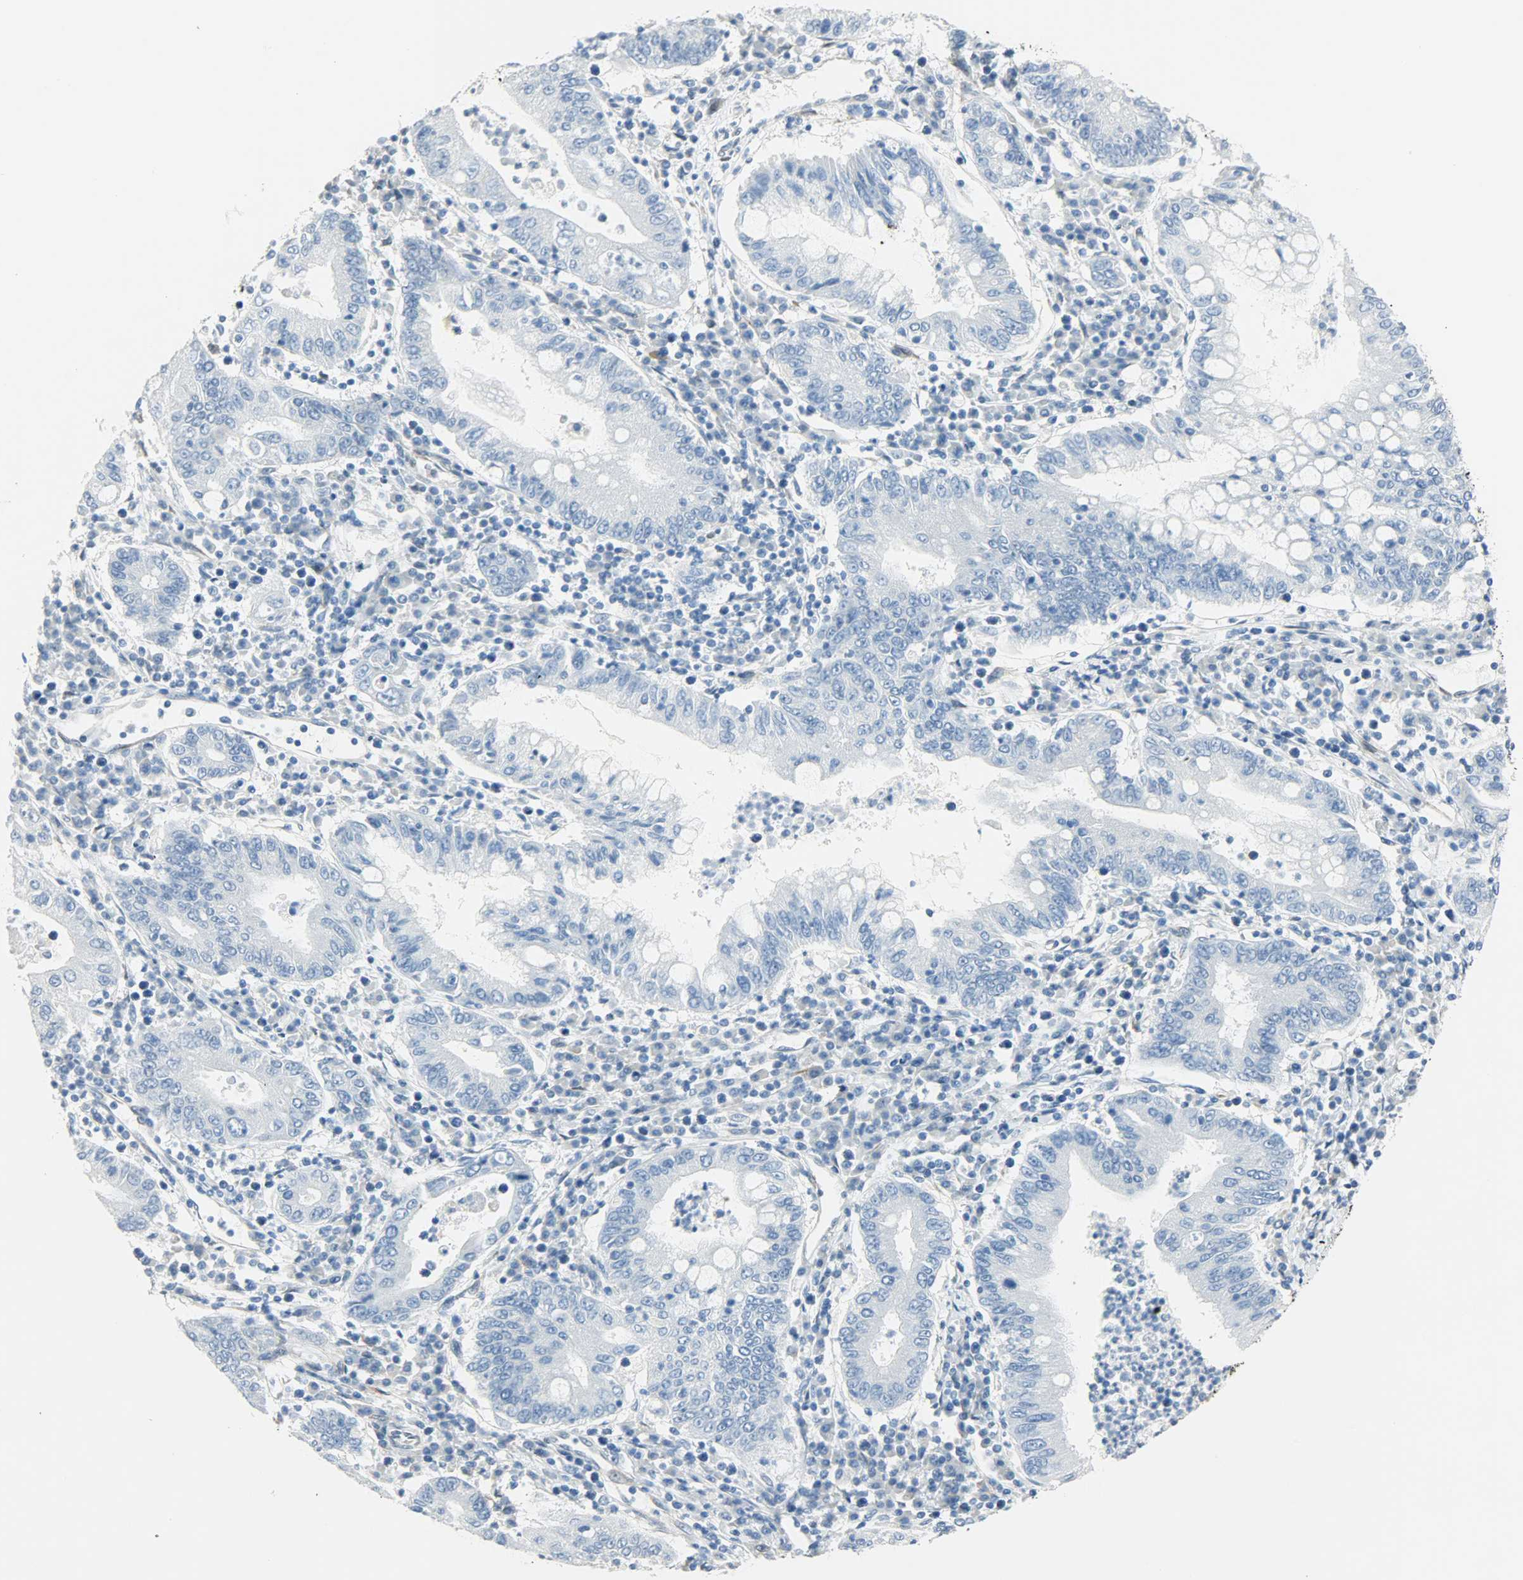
{"staining": {"intensity": "negative", "quantity": "none", "location": "none"}, "tissue": "stomach cancer", "cell_type": "Tumor cells", "image_type": "cancer", "snomed": [{"axis": "morphology", "description": "Normal tissue, NOS"}, {"axis": "morphology", "description": "Adenocarcinoma, NOS"}, {"axis": "topography", "description": "Esophagus"}, {"axis": "topography", "description": "Stomach, upper"}, {"axis": "topography", "description": "Peripheral nerve tissue"}], "caption": "High power microscopy histopathology image of an IHC image of stomach cancer, revealing no significant positivity in tumor cells. The staining is performed using DAB brown chromogen with nuclei counter-stained in using hematoxylin.", "gene": "PKD2", "patient": {"sex": "male", "age": 62}}